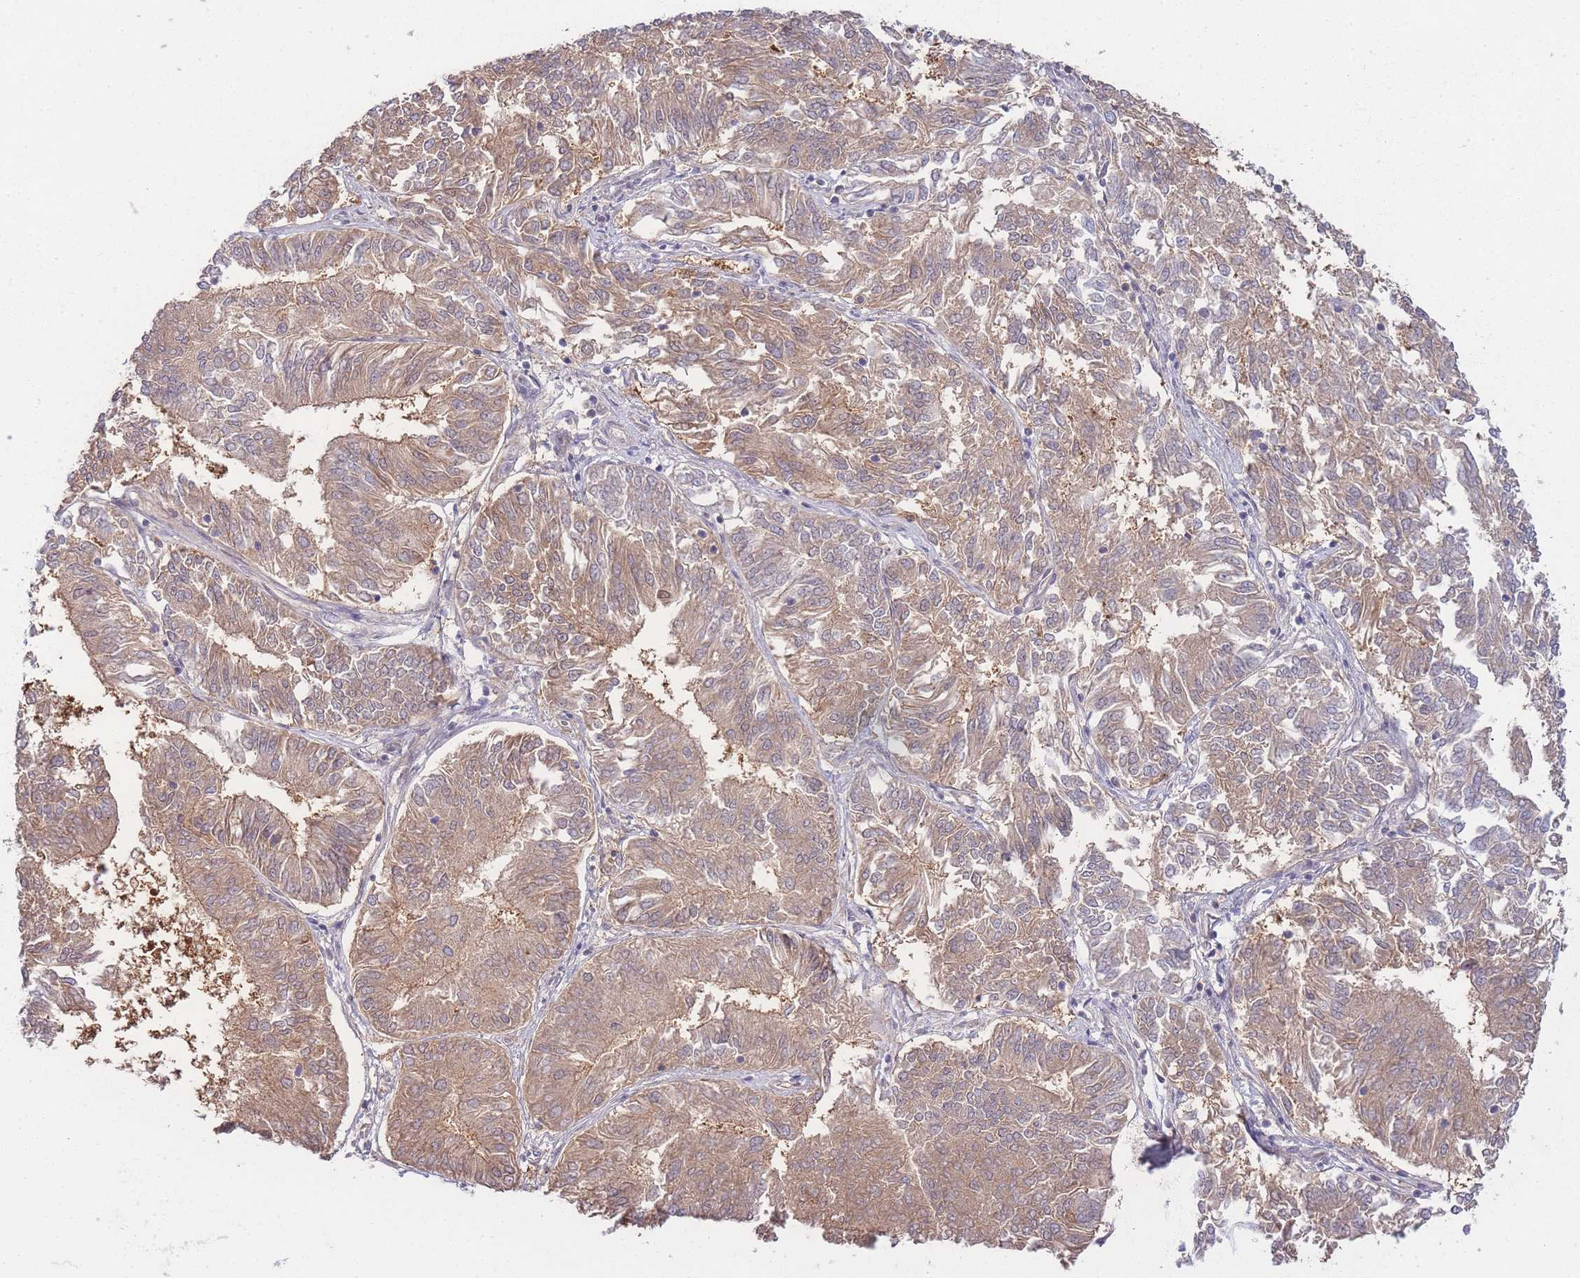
{"staining": {"intensity": "moderate", "quantity": ">75%", "location": "cytoplasmic/membranous"}, "tissue": "endometrial cancer", "cell_type": "Tumor cells", "image_type": "cancer", "snomed": [{"axis": "morphology", "description": "Adenocarcinoma, NOS"}, {"axis": "topography", "description": "Endometrium"}], "caption": "IHC histopathology image of human endometrial cancer stained for a protein (brown), which demonstrates medium levels of moderate cytoplasmic/membranous expression in about >75% of tumor cells.", "gene": "SPHKAP", "patient": {"sex": "female", "age": 58}}